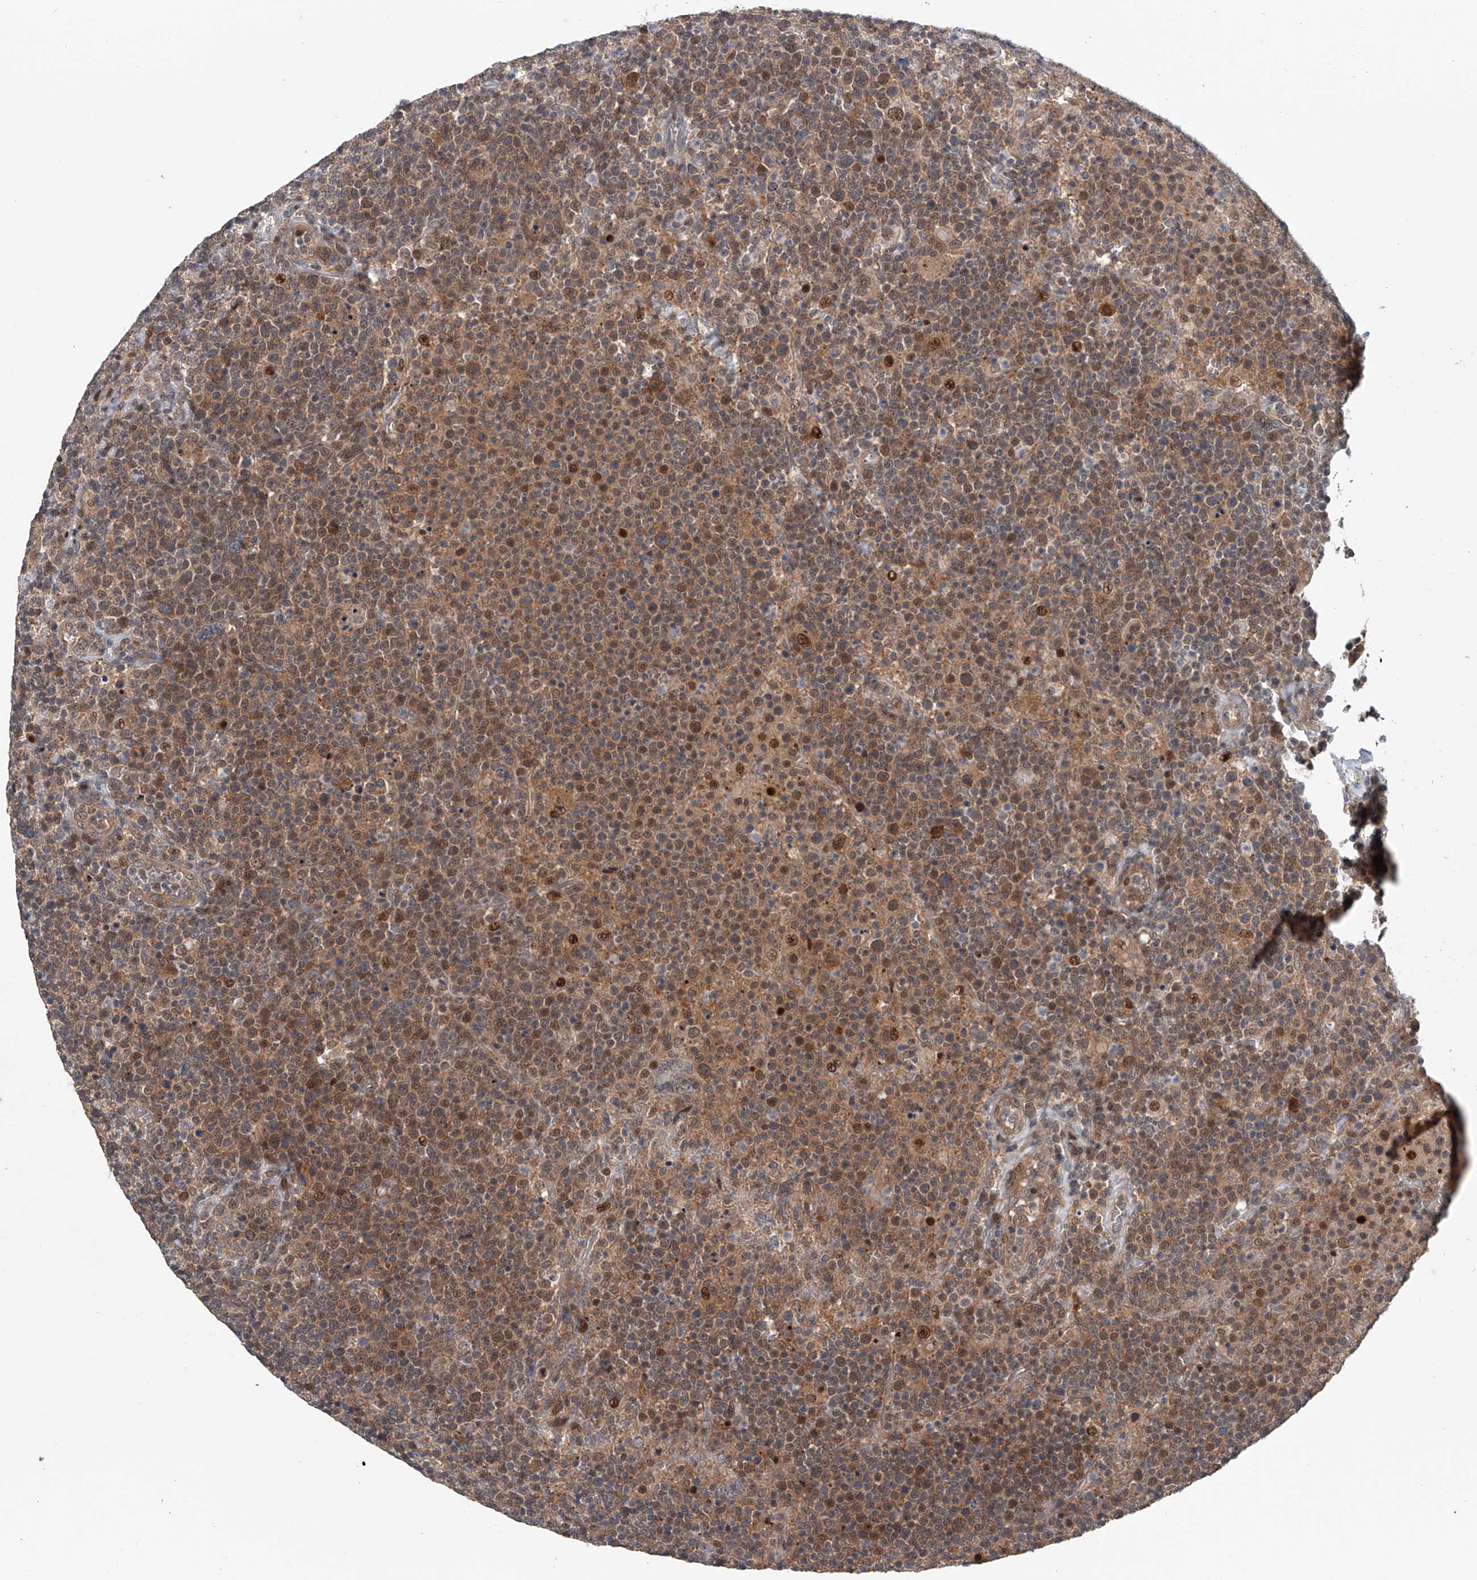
{"staining": {"intensity": "moderate", "quantity": ">75%", "location": "cytoplasmic/membranous,nuclear"}, "tissue": "lymphoma", "cell_type": "Tumor cells", "image_type": "cancer", "snomed": [{"axis": "morphology", "description": "Malignant lymphoma, non-Hodgkin's type, High grade"}, {"axis": "topography", "description": "Lymph node"}], "caption": "Brown immunohistochemical staining in human lymphoma displays moderate cytoplasmic/membranous and nuclear staining in about >75% of tumor cells. (brown staining indicates protein expression, while blue staining denotes nuclei).", "gene": "RWDD2A", "patient": {"sex": "male", "age": 61}}